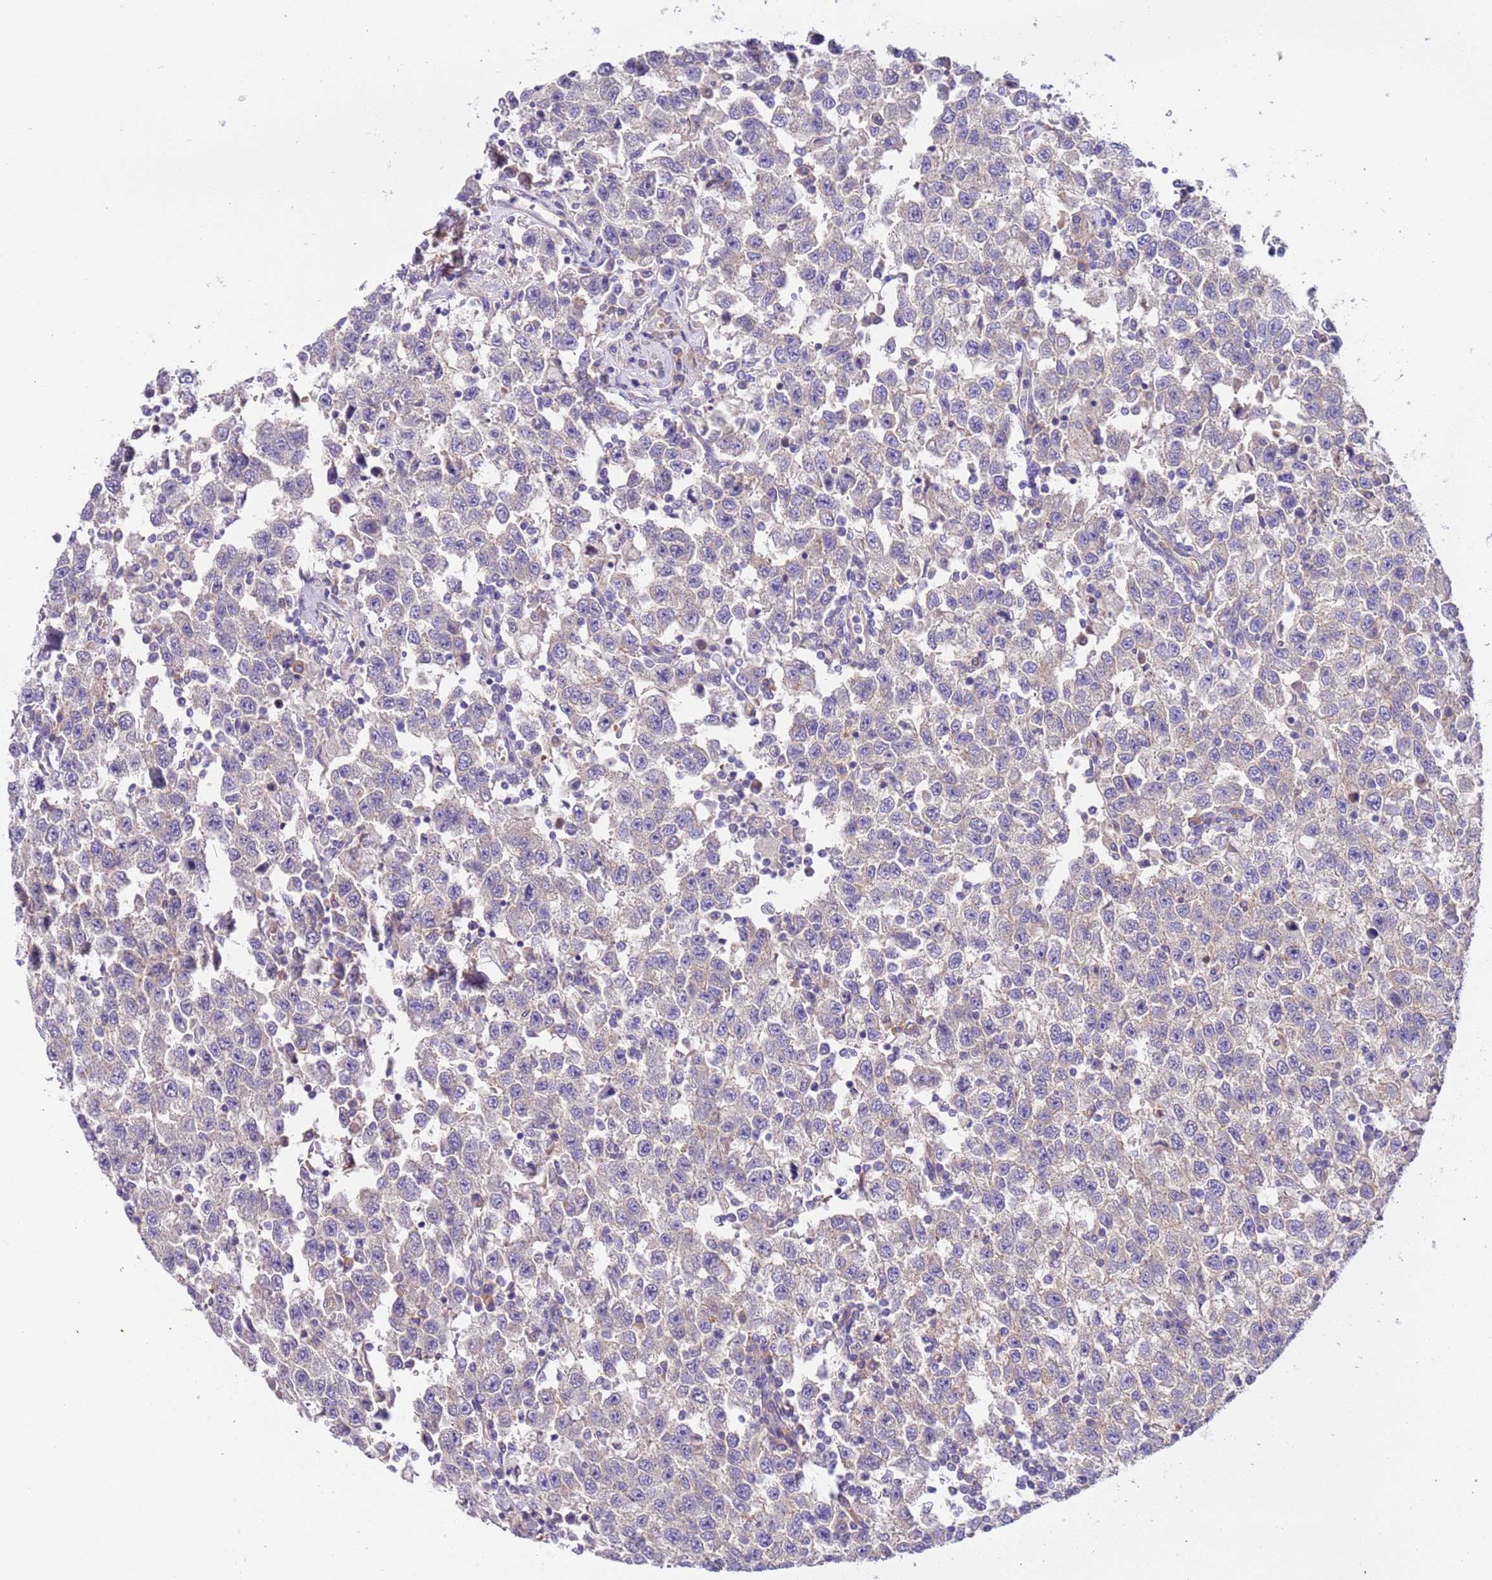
{"staining": {"intensity": "negative", "quantity": "none", "location": "none"}, "tissue": "testis cancer", "cell_type": "Tumor cells", "image_type": "cancer", "snomed": [{"axis": "morphology", "description": "Seminoma, NOS"}, {"axis": "topography", "description": "Testis"}], "caption": "Immunohistochemistry photomicrograph of human testis seminoma stained for a protein (brown), which reveals no positivity in tumor cells.", "gene": "LAMB4", "patient": {"sex": "male", "age": 41}}